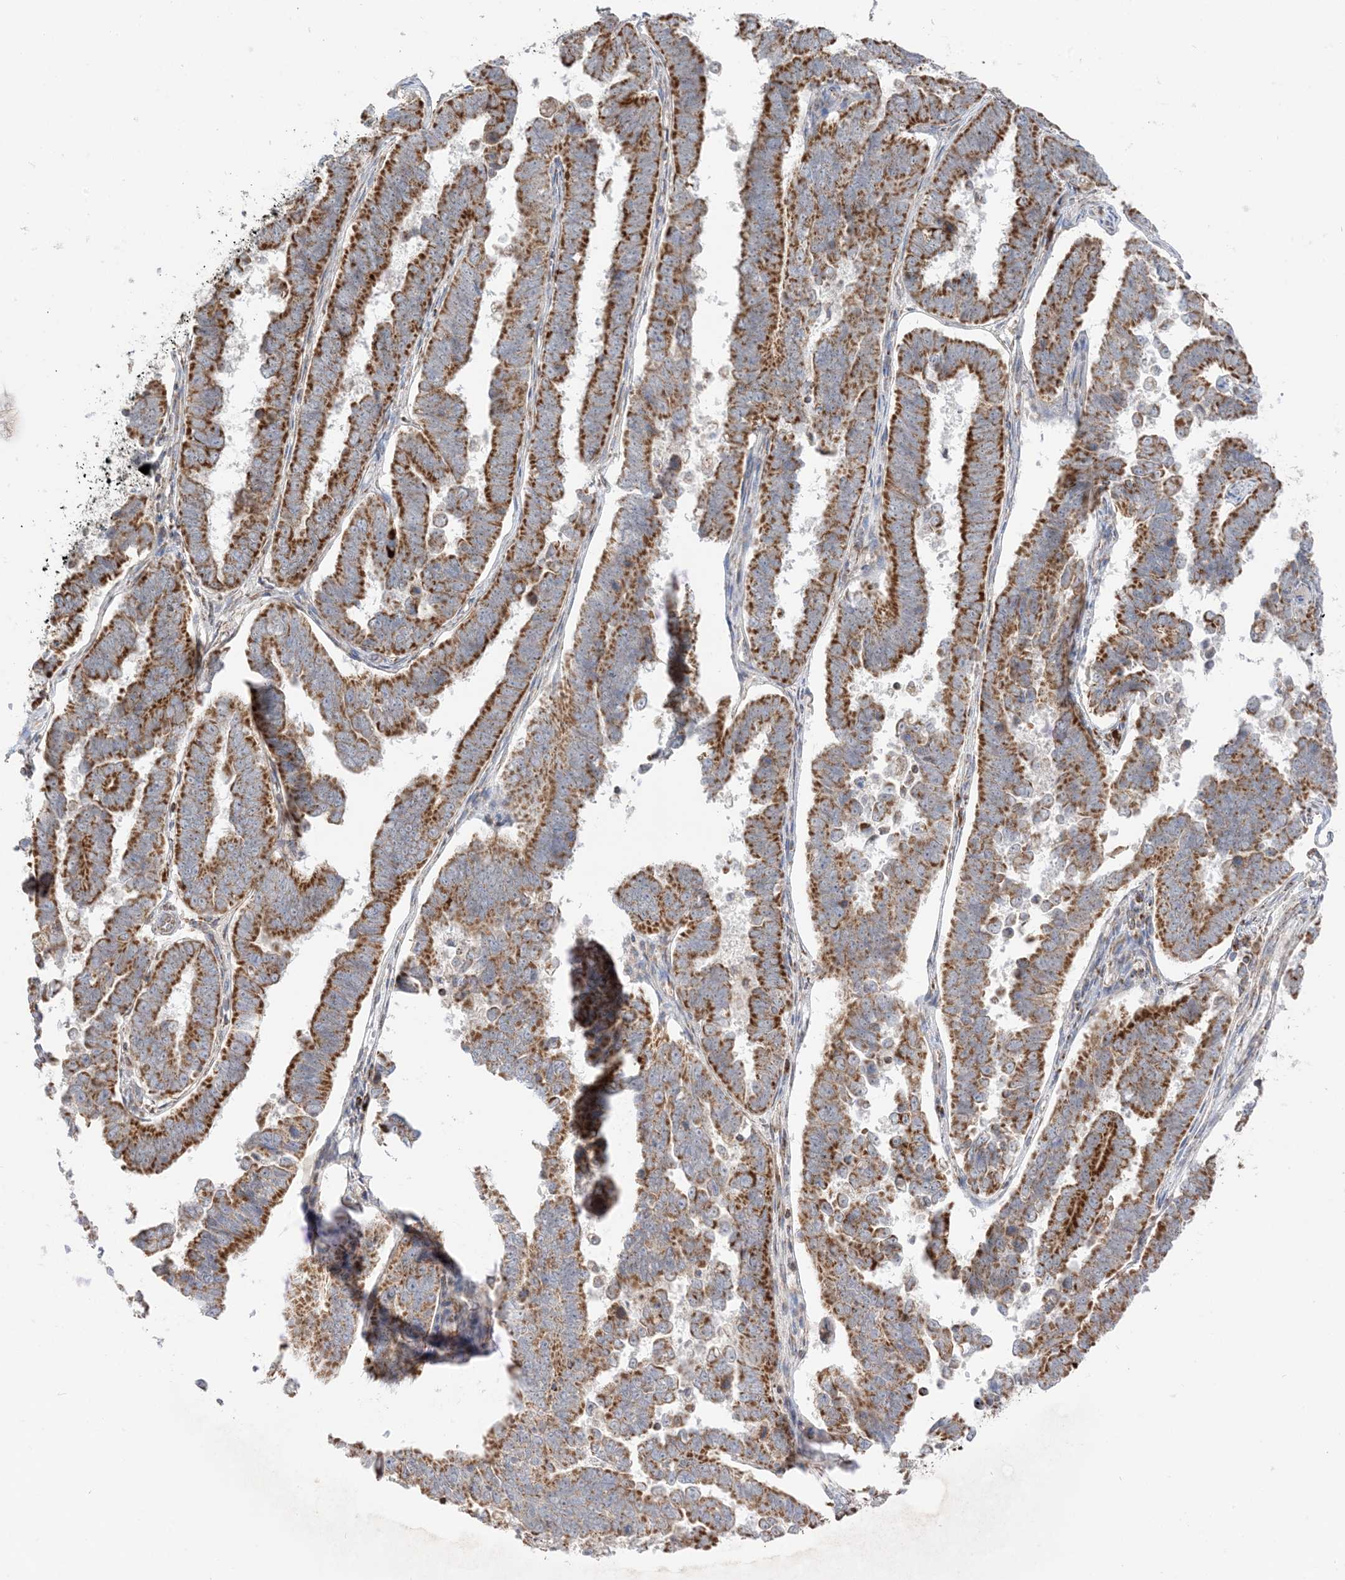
{"staining": {"intensity": "strong", "quantity": ">75%", "location": "cytoplasmic/membranous"}, "tissue": "endometrial cancer", "cell_type": "Tumor cells", "image_type": "cancer", "snomed": [{"axis": "morphology", "description": "Adenocarcinoma, NOS"}, {"axis": "topography", "description": "Endometrium"}], "caption": "Strong cytoplasmic/membranous expression is appreciated in about >75% of tumor cells in endometrial cancer. The staining is performed using DAB brown chromogen to label protein expression. The nuclei are counter-stained blue using hematoxylin.", "gene": "SLC25A12", "patient": {"sex": "female", "age": 75}}